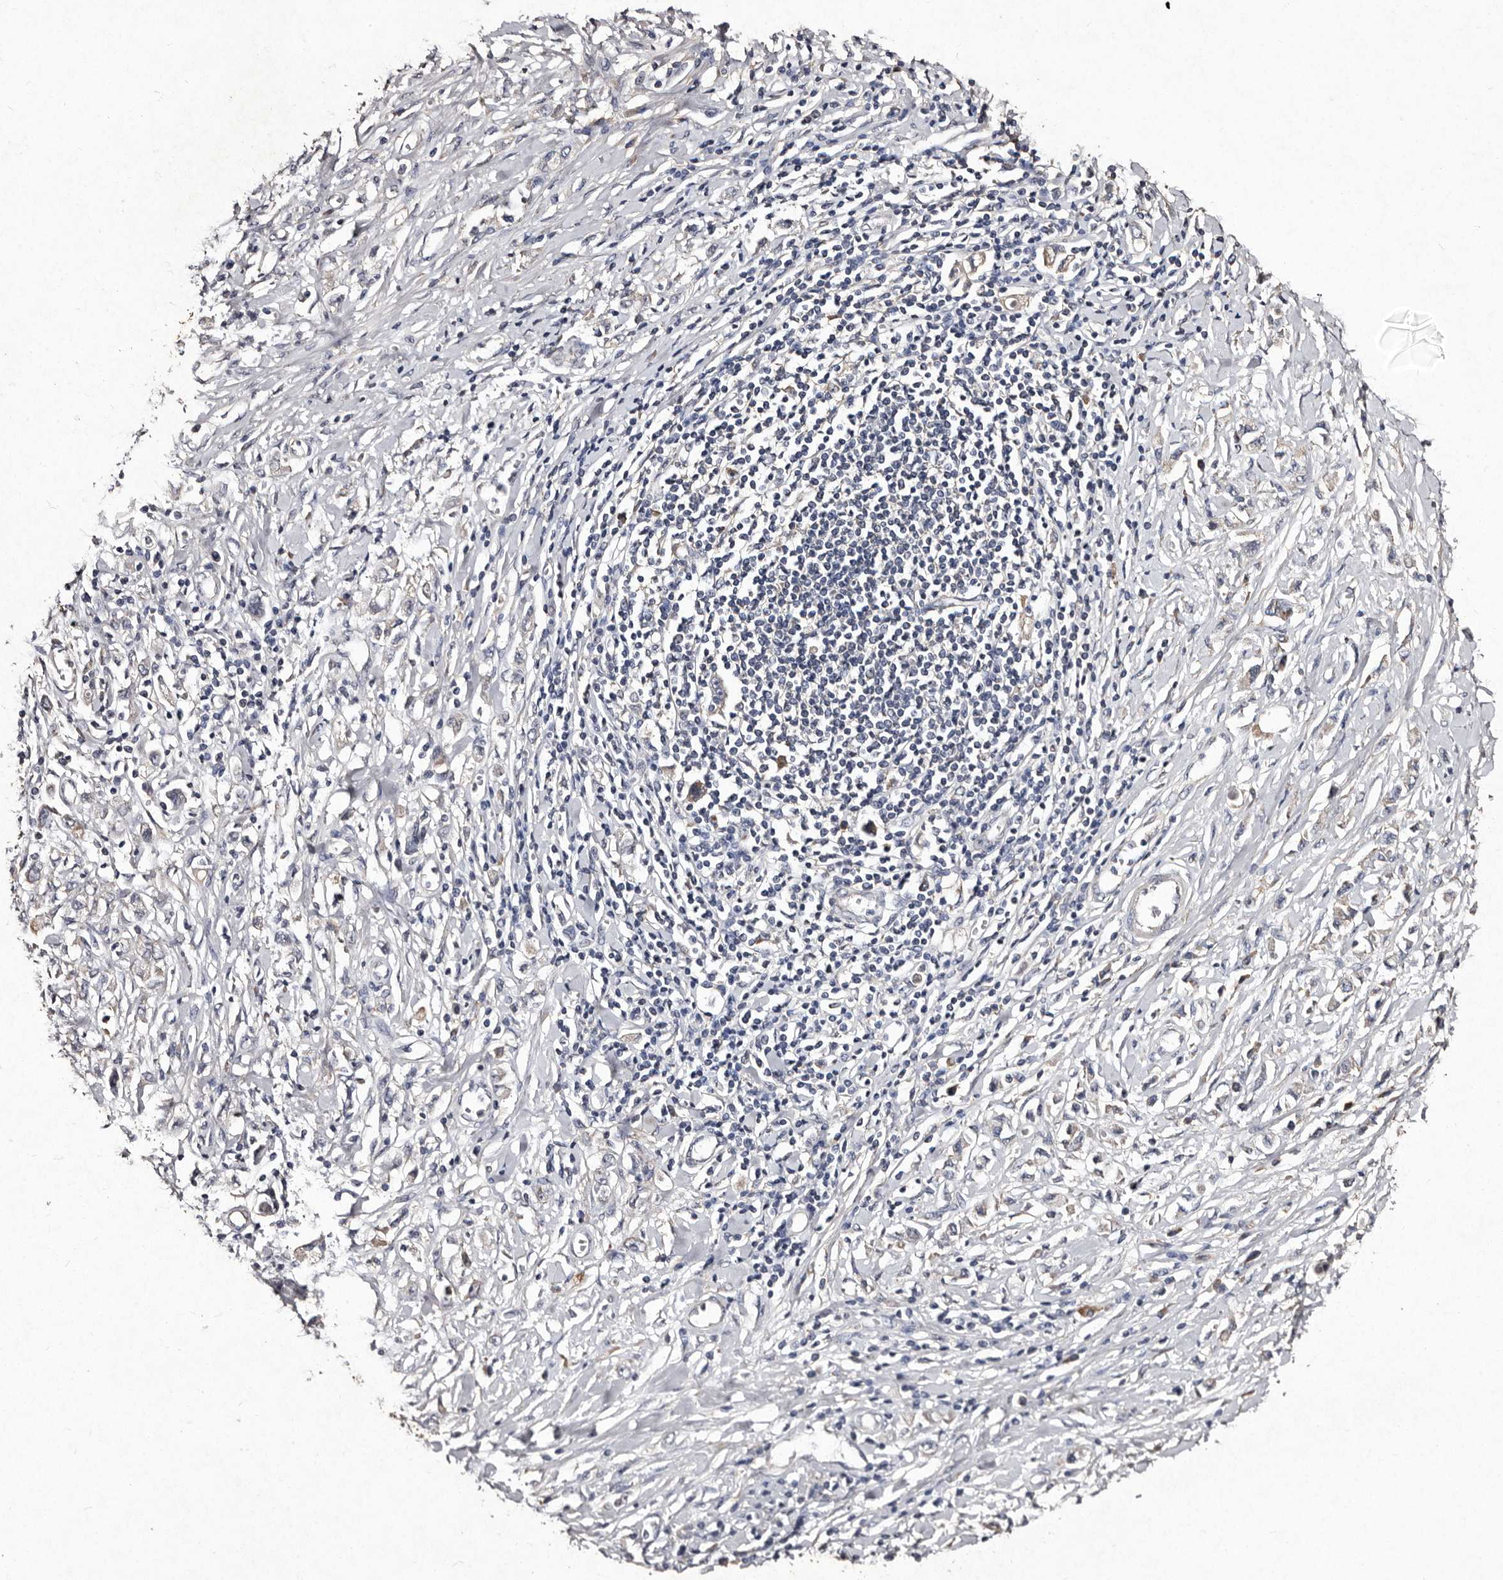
{"staining": {"intensity": "negative", "quantity": "none", "location": "none"}, "tissue": "stomach cancer", "cell_type": "Tumor cells", "image_type": "cancer", "snomed": [{"axis": "morphology", "description": "Adenocarcinoma, NOS"}, {"axis": "topography", "description": "Stomach"}], "caption": "An image of stomach cancer stained for a protein demonstrates no brown staining in tumor cells.", "gene": "TFB1M", "patient": {"sex": "female", "age": 76}}